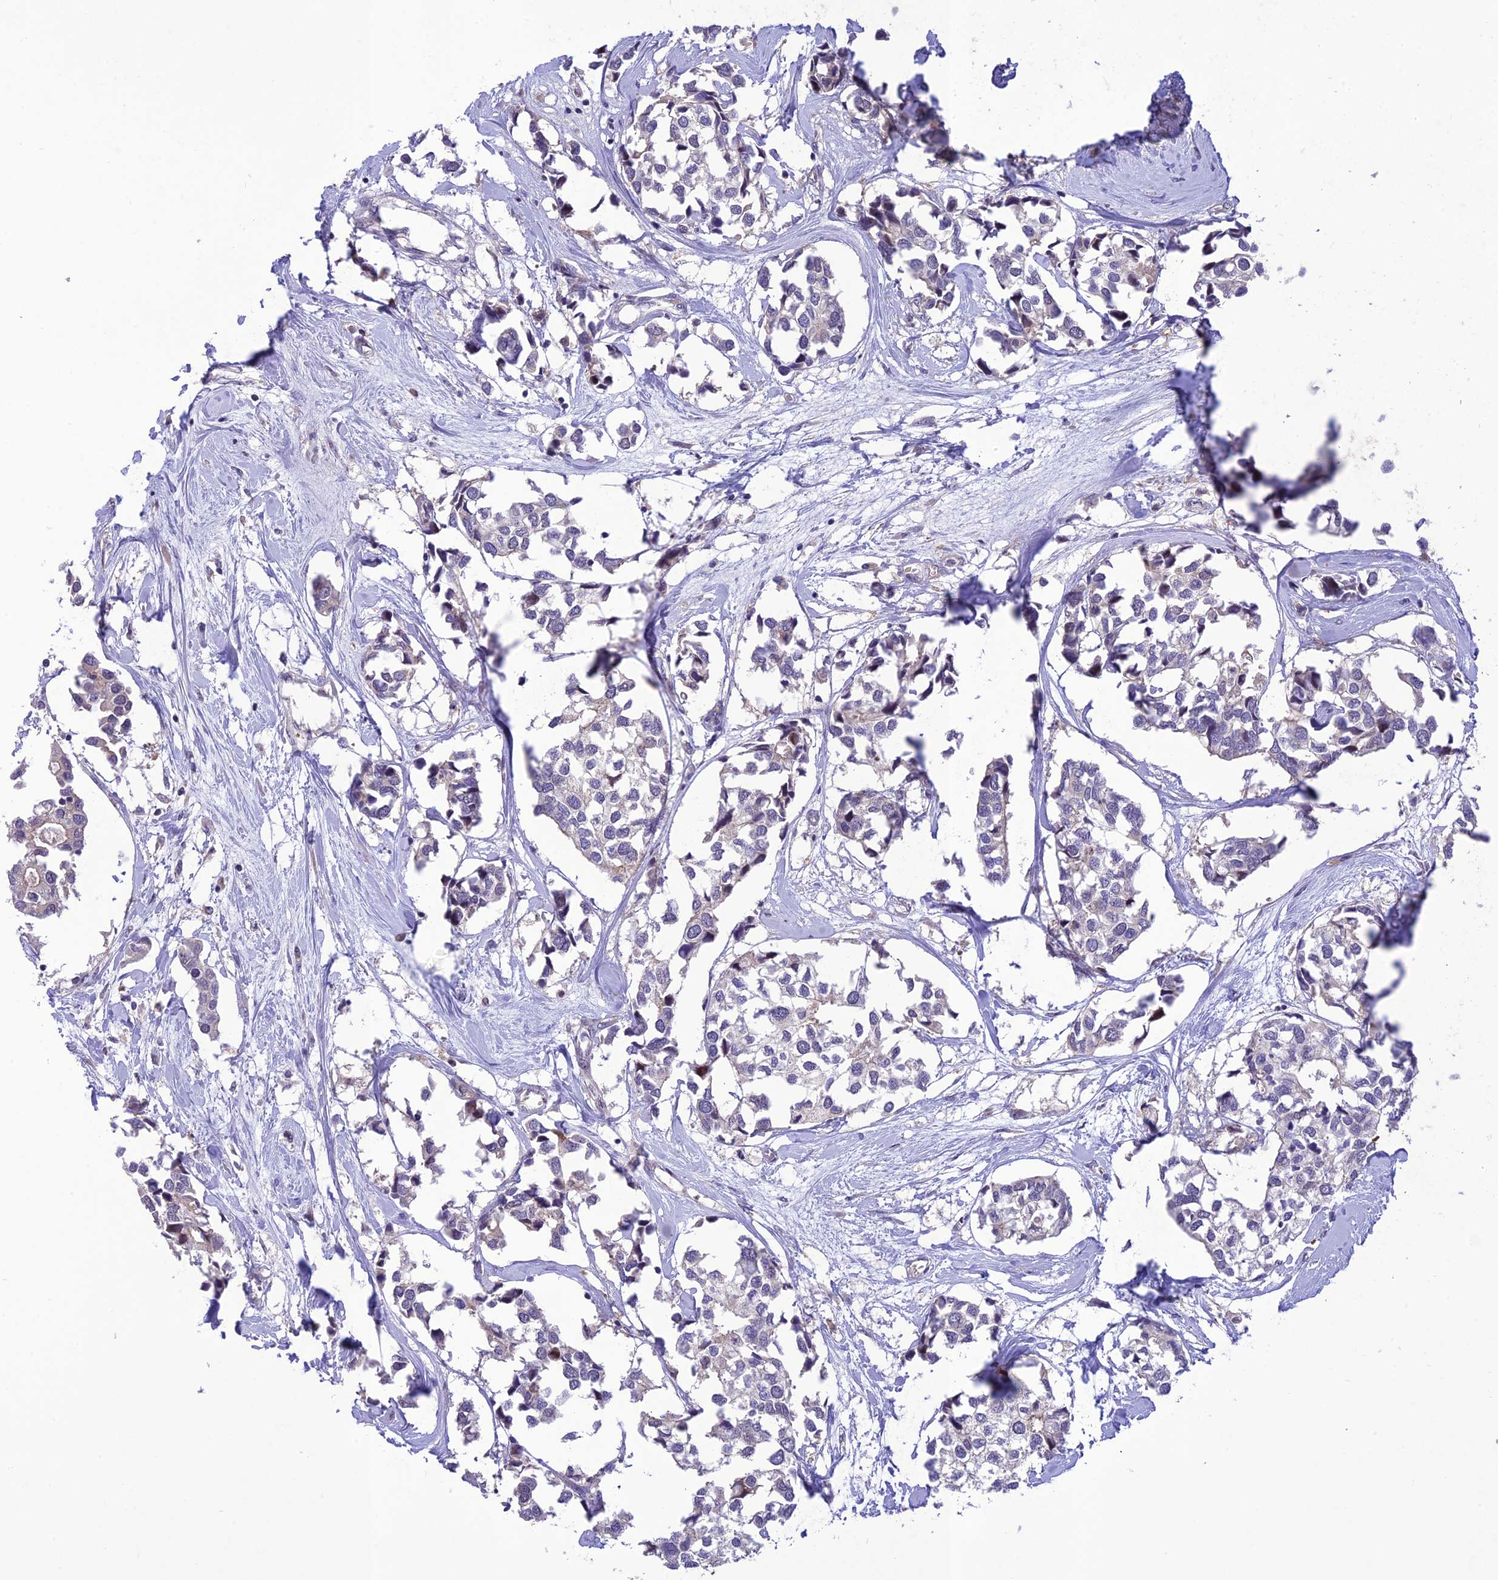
{"staining": {"intensity": "negative", "quantity": "none", "location": "none"}, "tissue": "breast cancer", "cell_type": "Tumor cells", "image_type": "cancer", "snomed": [{"axis": "morphology", "description": "Duct carcinoma"}, {"axis": "topography", "description": "Breast"}], "caption": "Immunohistochemistry (IHC) histopathology image of neoplastic tissue: breast intraductal carcinoma stained with DAB (3,3'-diaminobenzidine) exhibits no significant protein positivity in tumor cells.", "gene": "ANKRD52", "patient": {"sex": "female", "age": 83}}